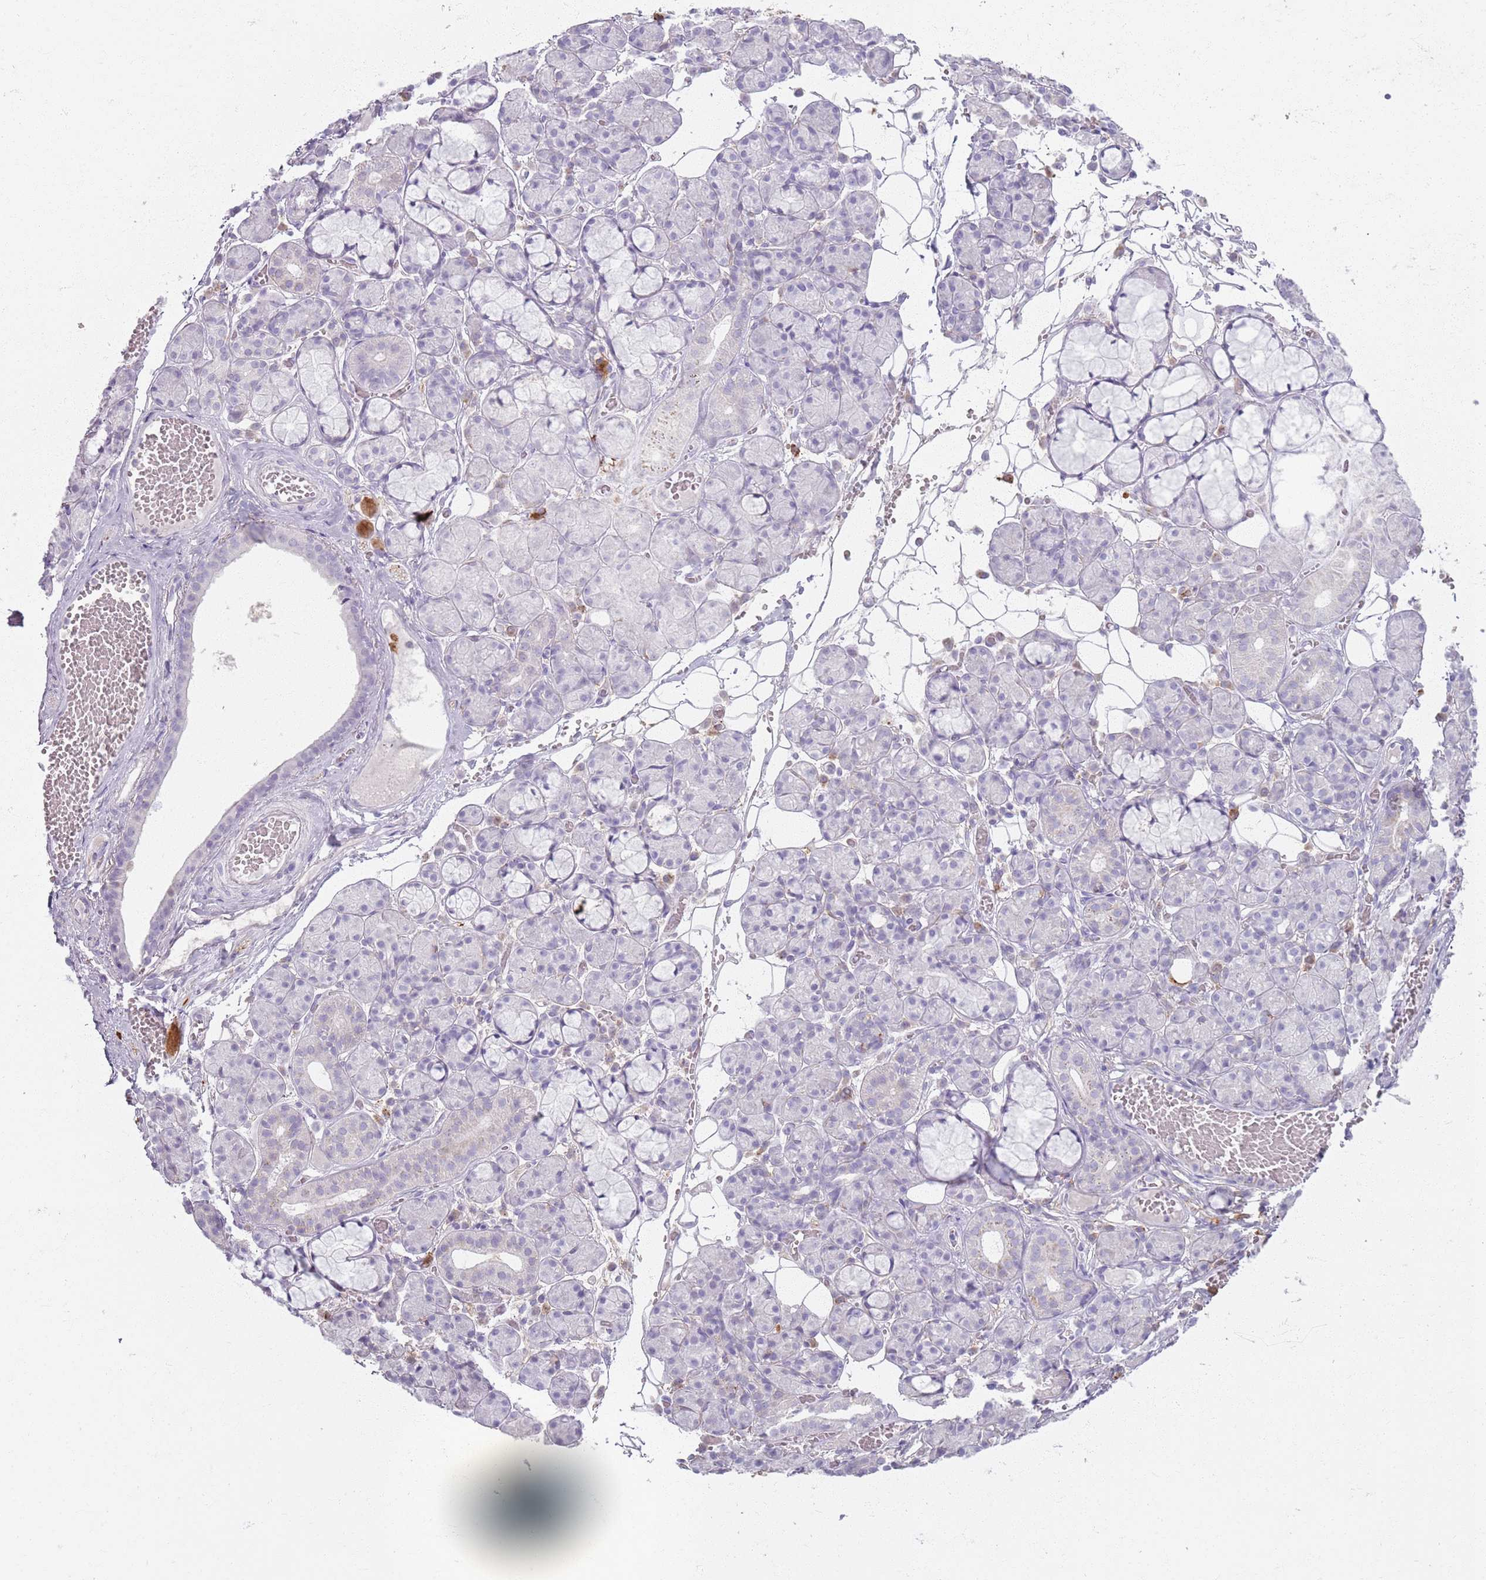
{"staining": {"intensity": "negative", "quantity": "none", "location": "none"}, "tissue": "salivary gland", "cell_type": "Glandular cells", "image_type": "normal", "snomed": [{"axis": "morphology", "description": "Normal tissue, NOS"}, {"axis": "topography", "description": "Salivary gland"}], "caption": "Salivary gland stained for a protein using immunohistochemistry (IHC) displays no staining glandular cells.", "gene": "GDPGP1", "patient": {"sex": "male", "age": 63}}